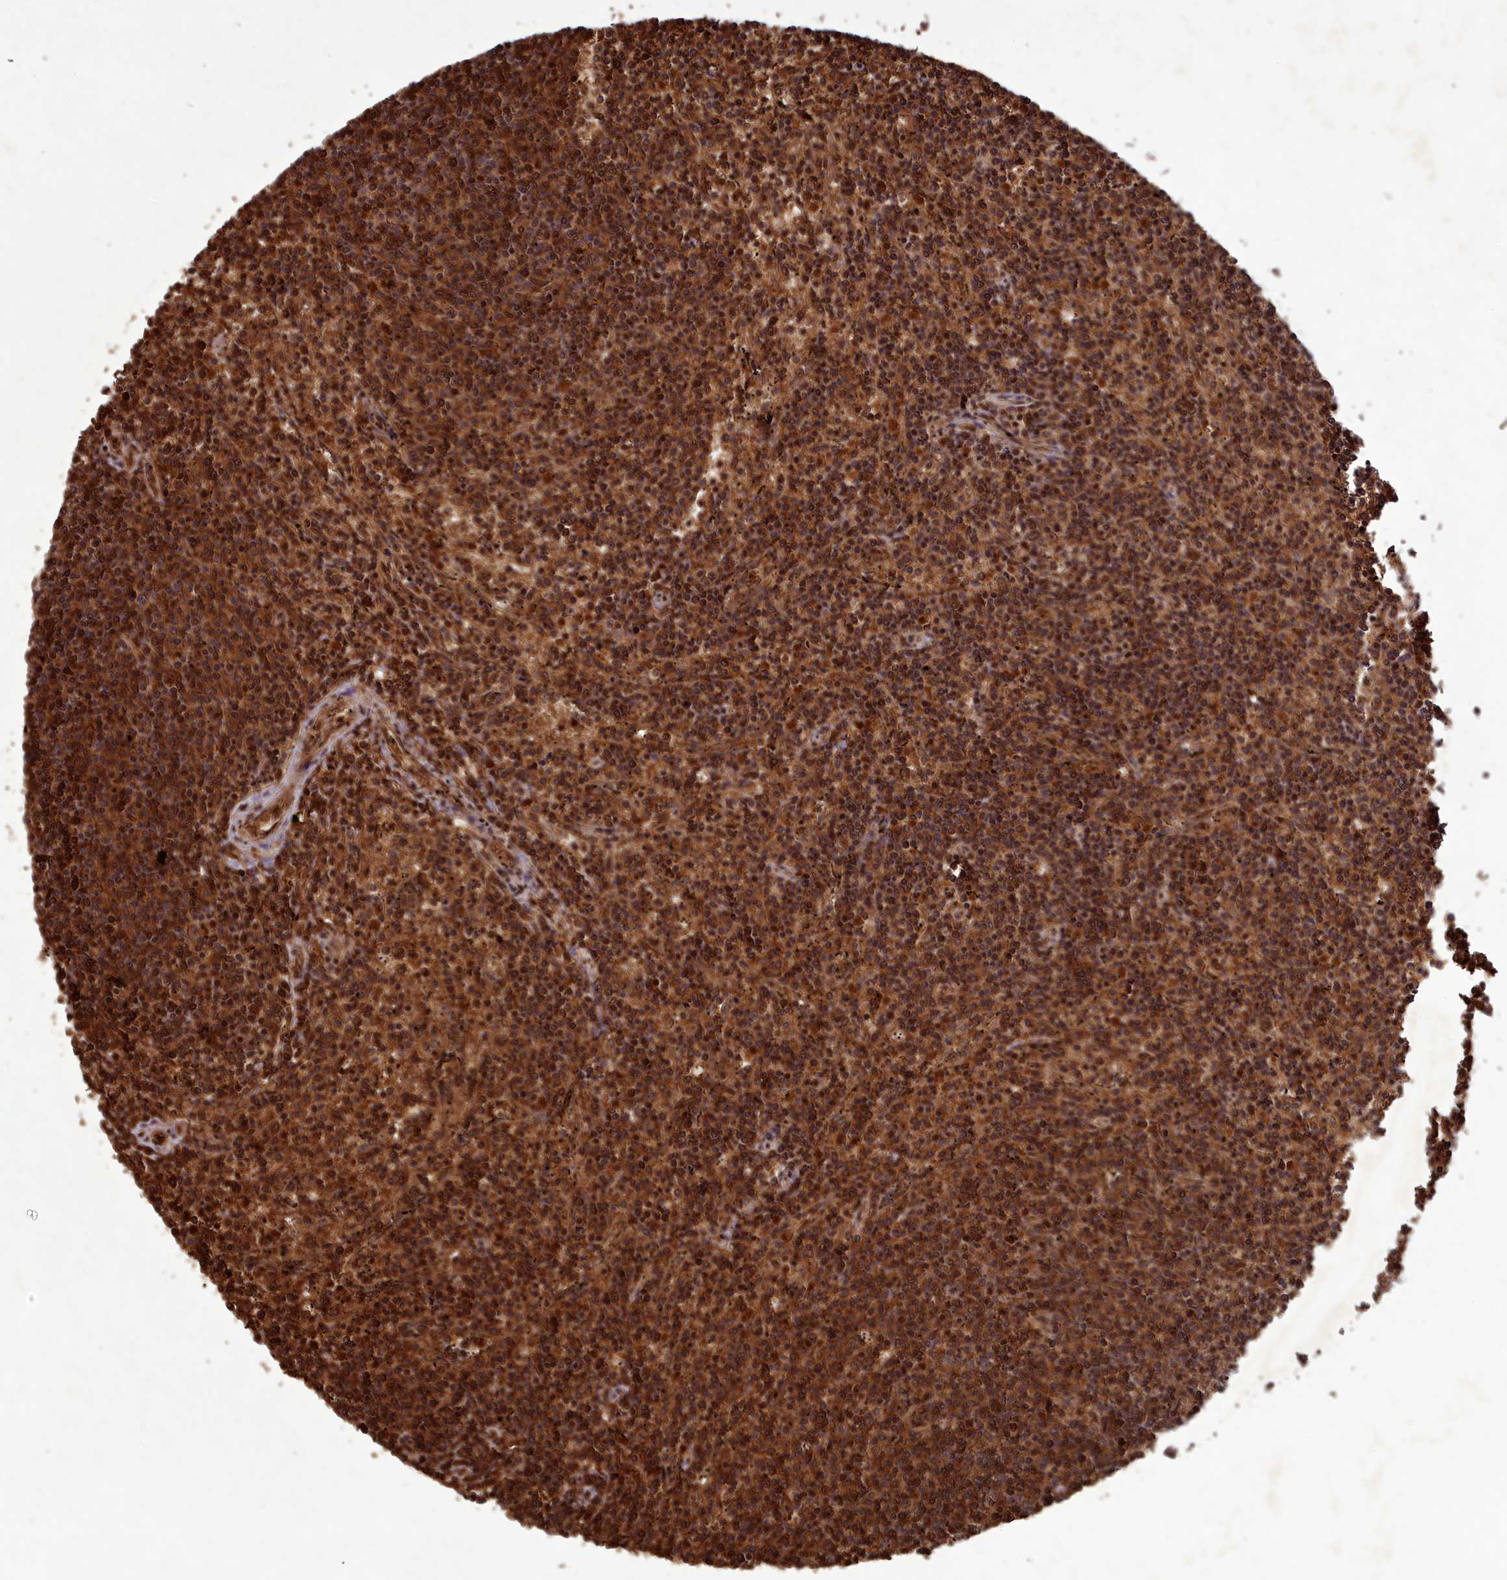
{"staining": {"intensity": "strong", "quantity": ">75%", "location": "cytoplasmic/membranous,nuclear"}, "tissue": "lymphoma", "cell_type": "Tumor cells", "image_type": "cancer", "snomed": [{"axis": "morphology", "description": "Malignant lymphoma, non-Hodgkin's type, Low grade"}, {"axis": "topography", "description": "Spleen"}], "caption": "An IHC micrograph of neoplastic tissue is shown. Protein staining in brown shows strong cytoplasmic/membranous and nuclear positivity in lymphoma within tumor cells. The staining was performed using DAB, with brown indicating positive protein expression. Nuclei are stained blue with hematoxylin.", "gene": "SRMS", "patient": {"sex": "female", "age": 50}}